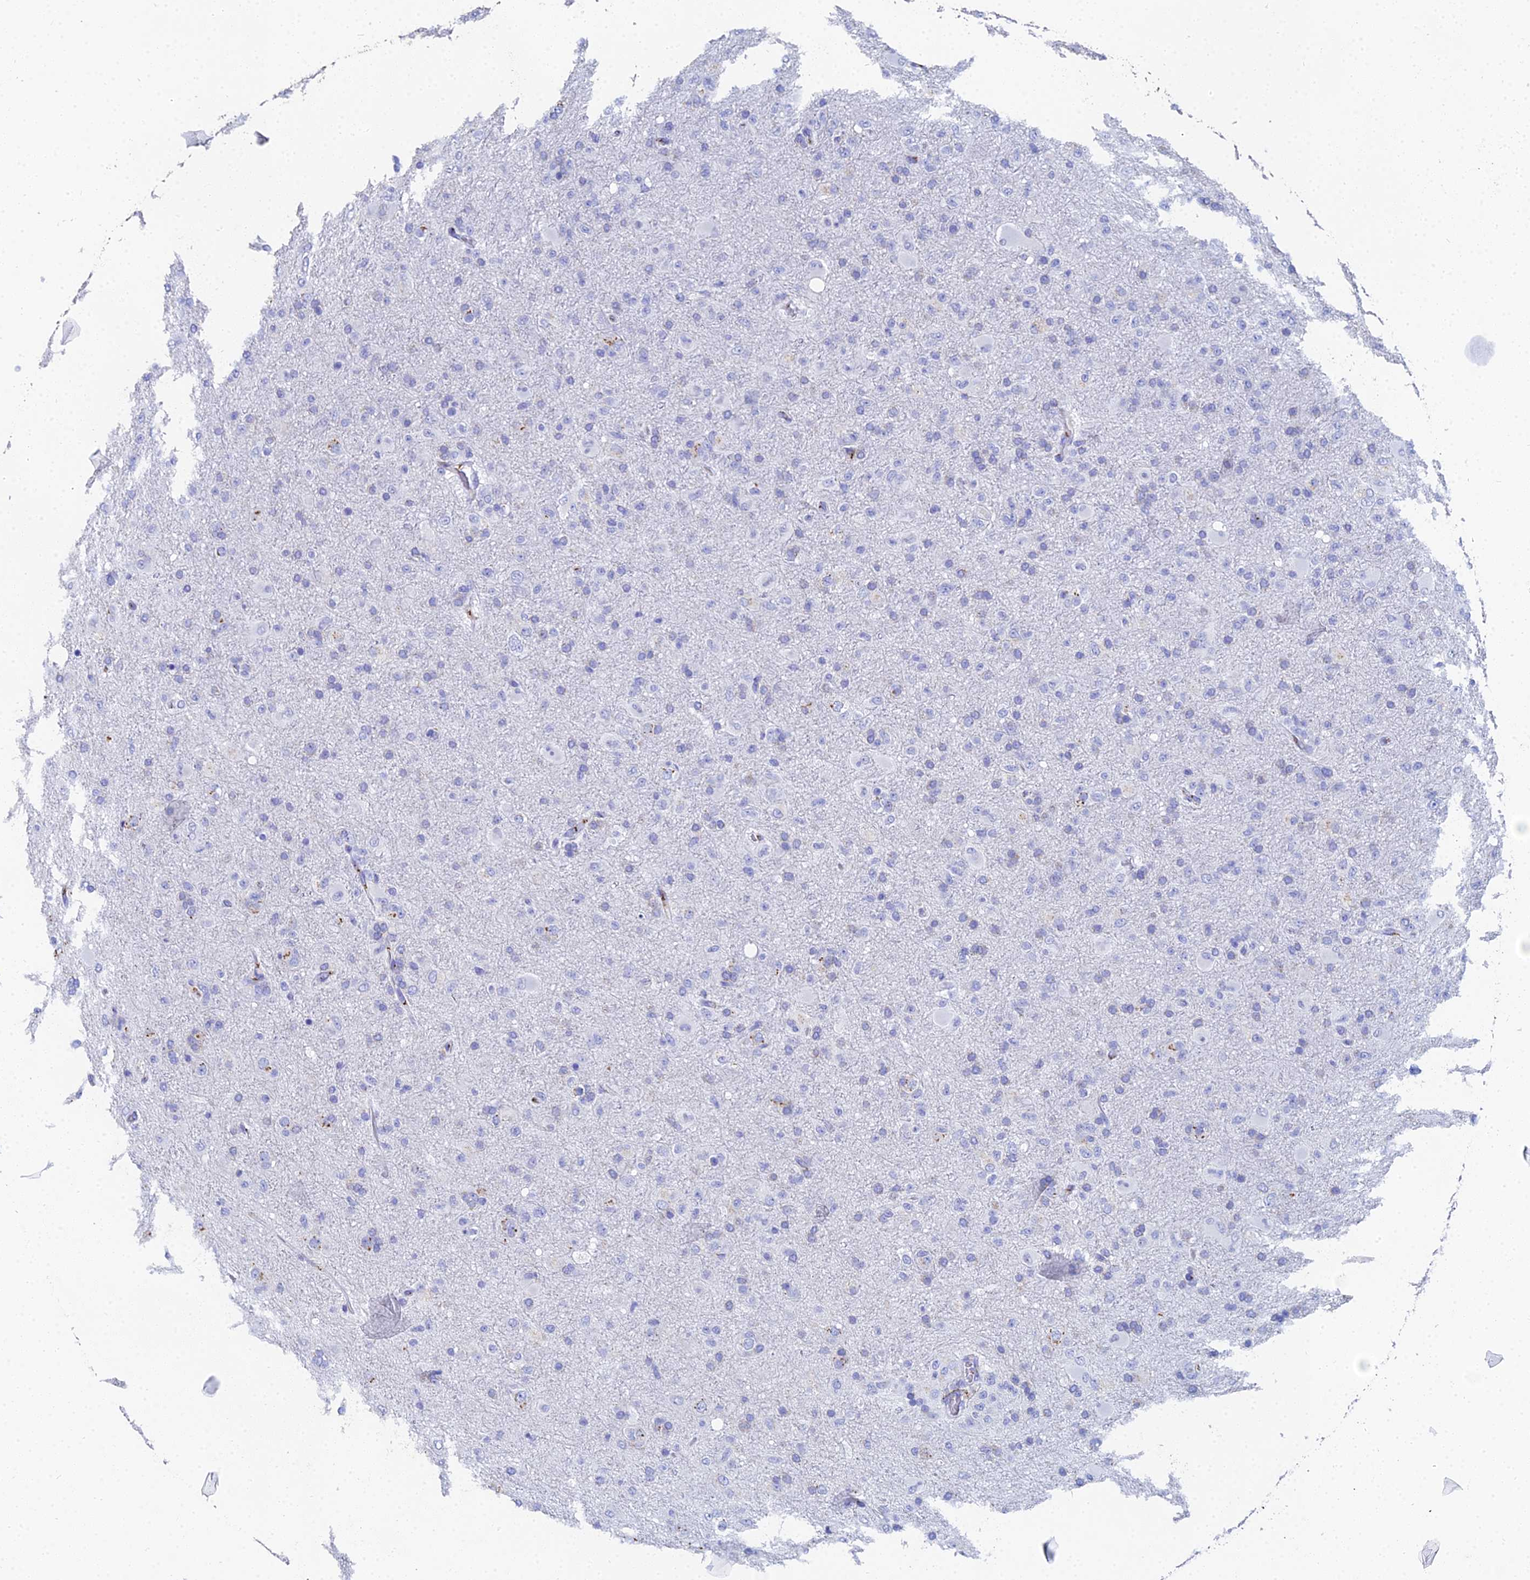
{"staining": {"intensity": "negative", "quantity": "none", "location": "none"}, "tissue": "glioma", "cell_type": "Tumor cells", "image_type": "cancer", "snomed": [{"axis": "morphology", "description": "Glioma, malignant, Low grade"}, {"axis": "topography", "description": "Brain"}], "caption": "Micrograph shows no protein expression in tumor cells of glioma tissue.", "gene": "ENSG00000268674", "patient": {"sex": "male", "age": 65}}